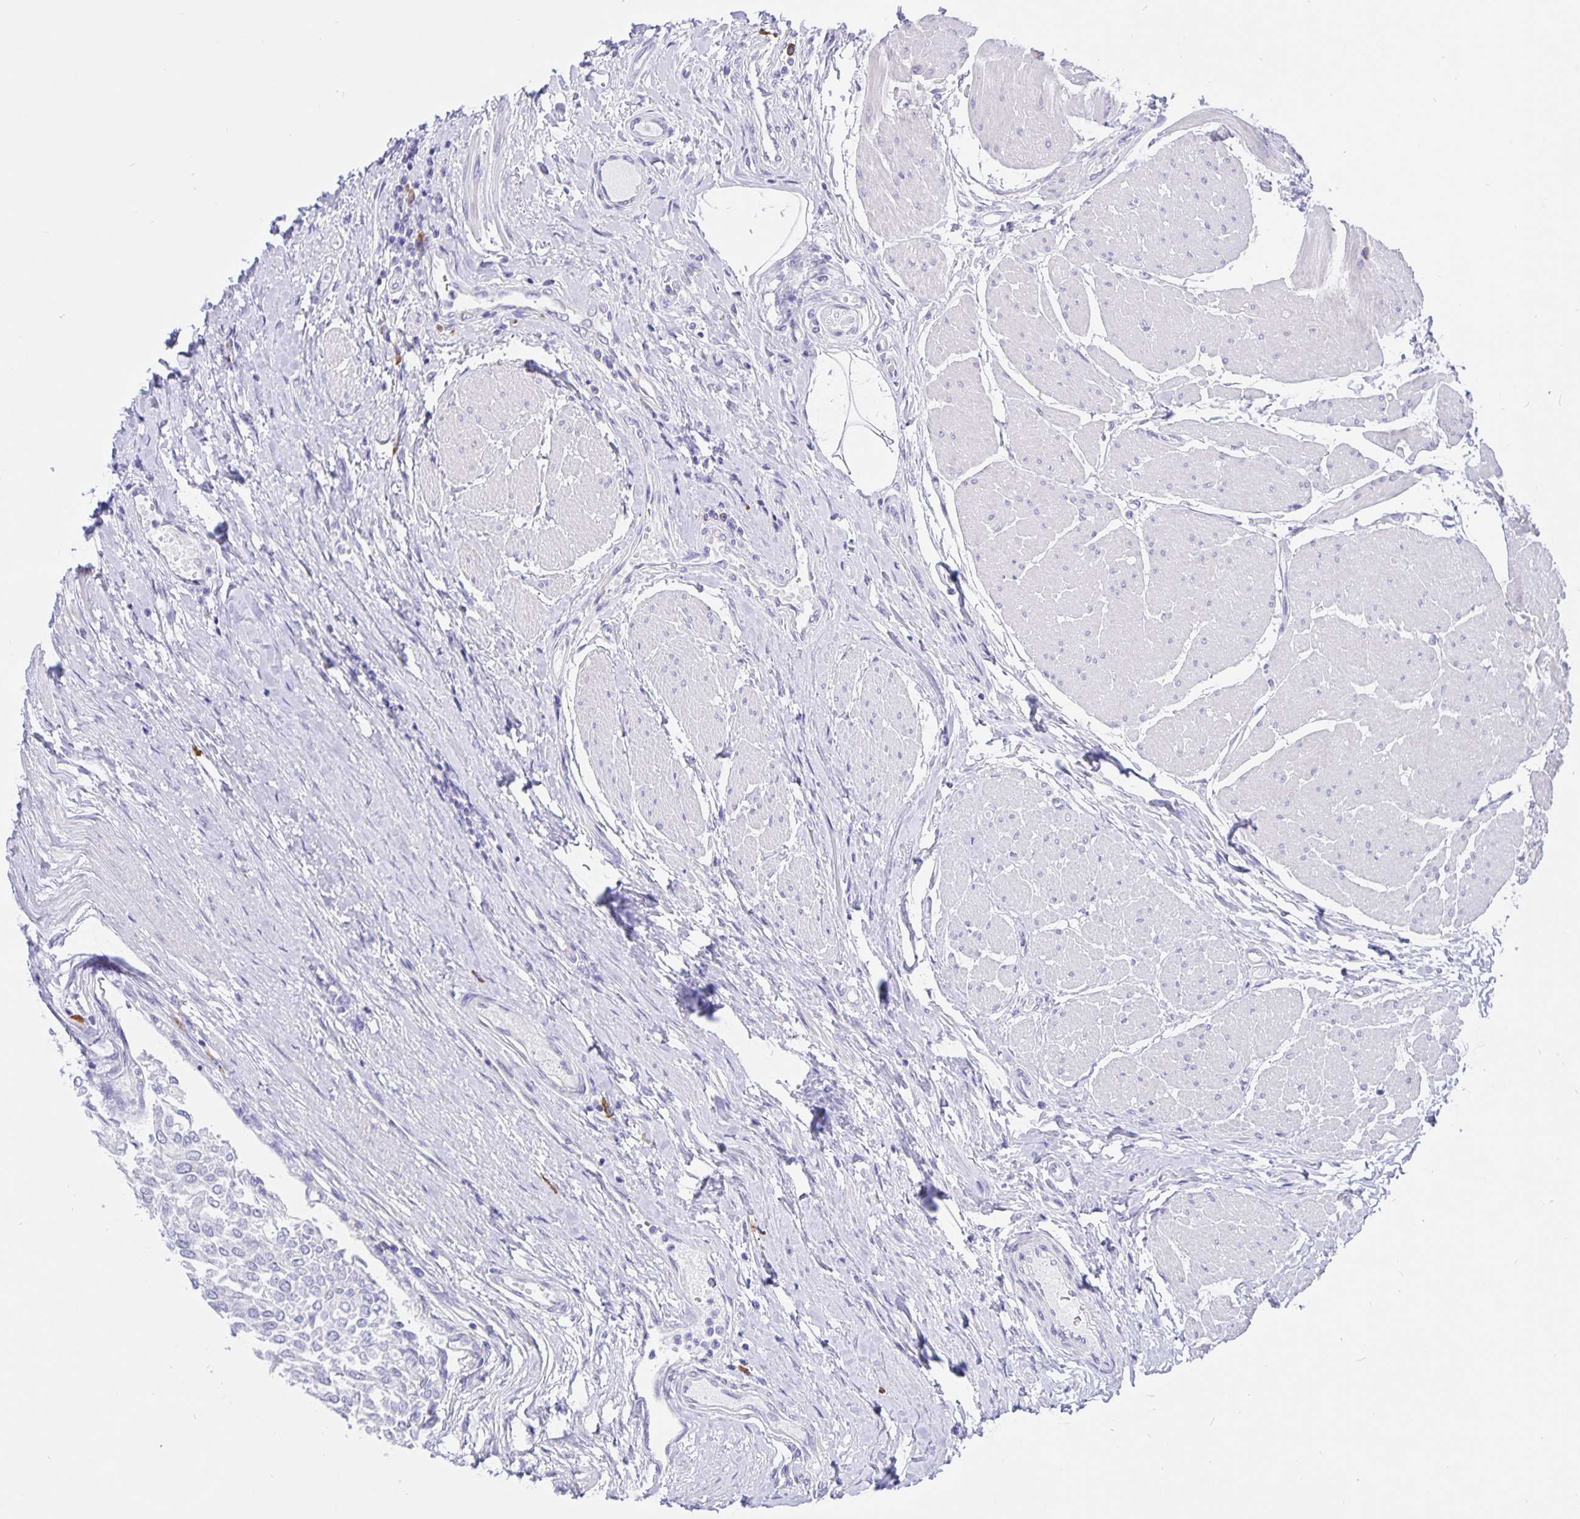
{"staining": {"intensity": "negative", "quantity": "none", "location": "none"}, "tissue": "urothelial cancer", "cell_type": "Tumor cells", "image_type": "cancer", "snomed": [{"axis": "morphology", "description": "Urothelial carcinoma, NOS"}, {"axis": "topography", "description": "Urinary bladder"}], "caption": "Micrograph shows no significant protein expression in tumor cells of transitional cell carcinoma.", "gene": "ERMN", "patient": {"sex": "male", "age": 67}}